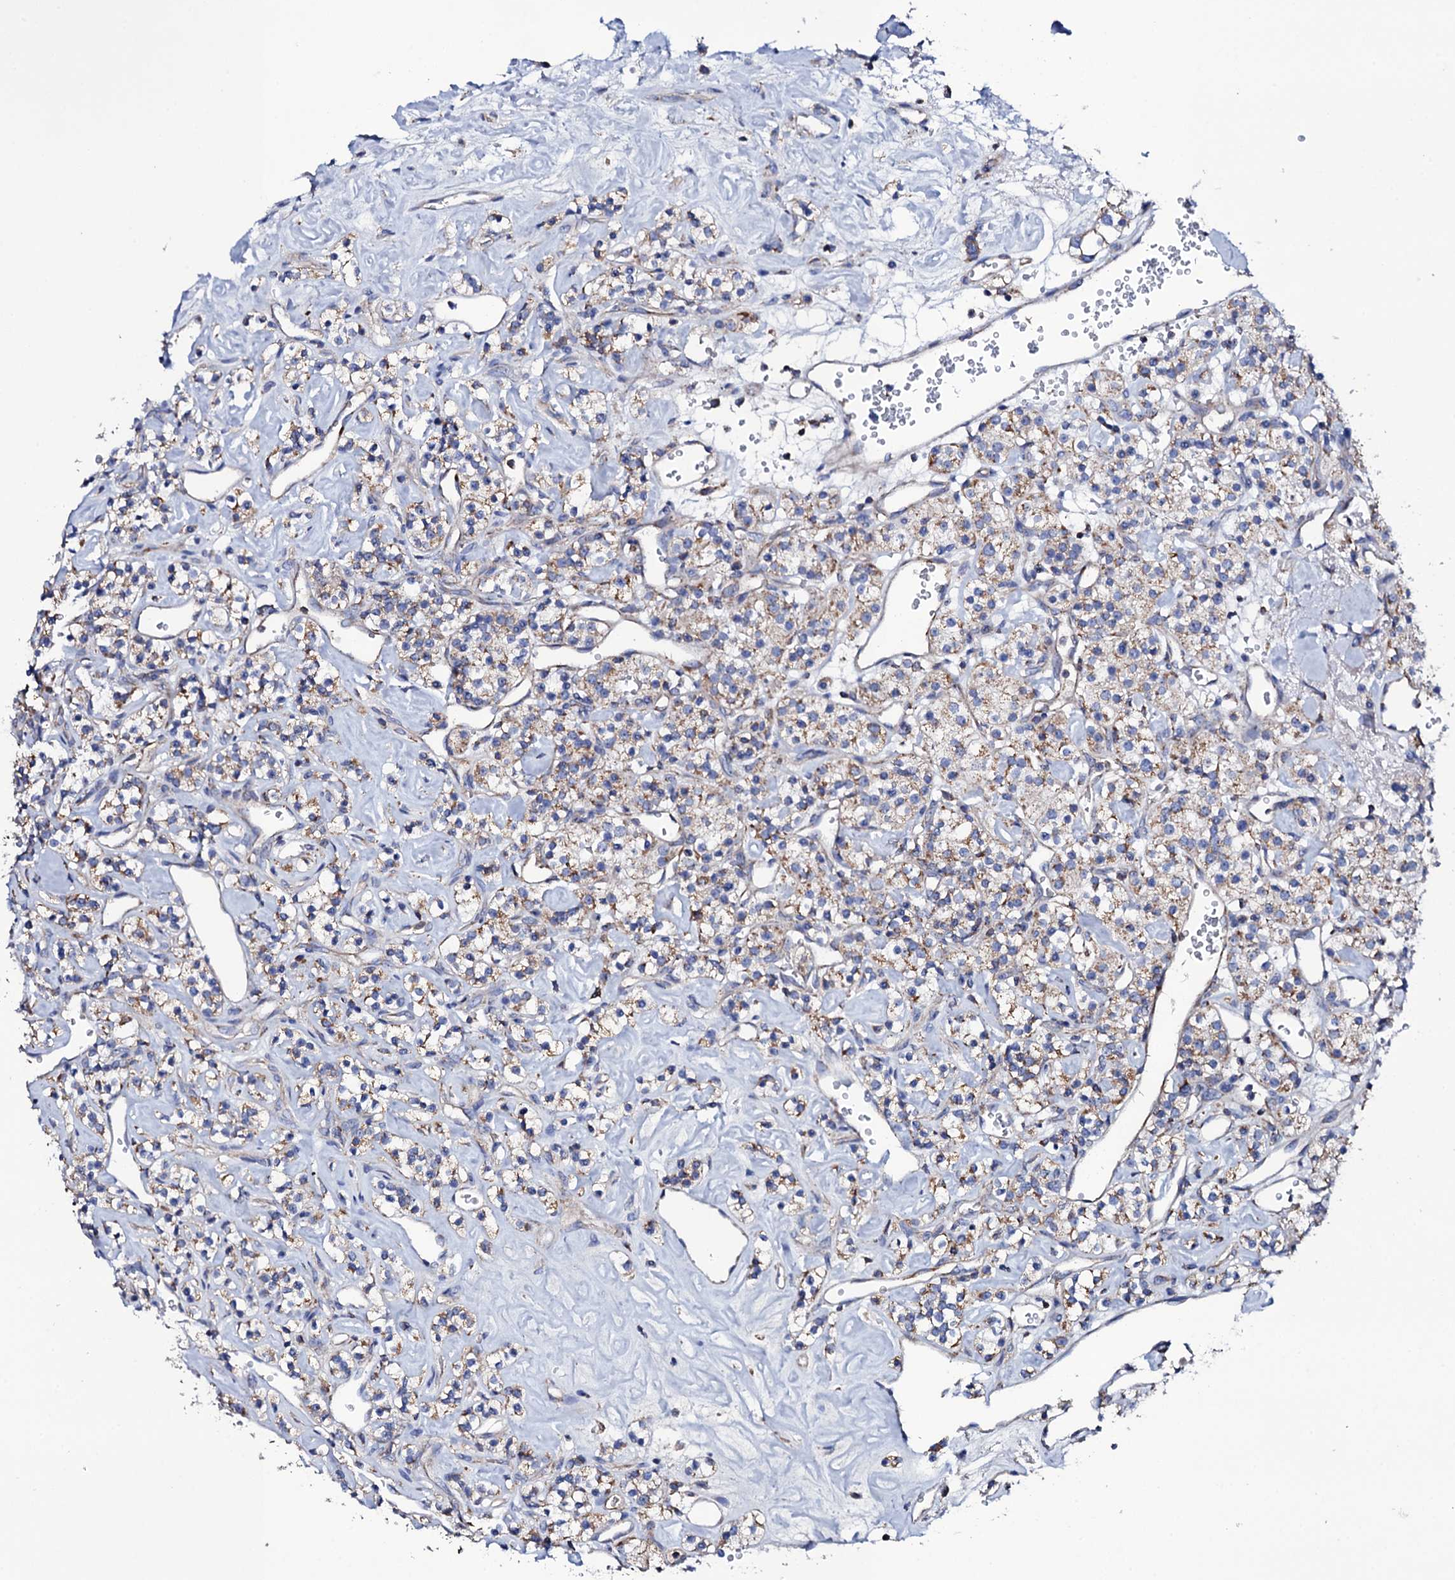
{"staining": {"intensity": "weak", "quantity": "25%-75%", "location": "cytoplasmic/membranous"}, "tissue": "renal cancer", "cell_type": "Tumor cells", "image_type": "cancer", "snomed": [{"axis": "morphology", "description": "Adenocarcinoma, NOS"}, {"axis": "topography", "description": "Kidney"}], "caption": "A micrograph showing weak cytoplasmic/membranous positivity in about 25%-75% of tumor cells in renal cancer, as visualized by brown immunohistochemical staining.", "gene": "TCAF2", "patient": {"sex": "male", "age": 77}}